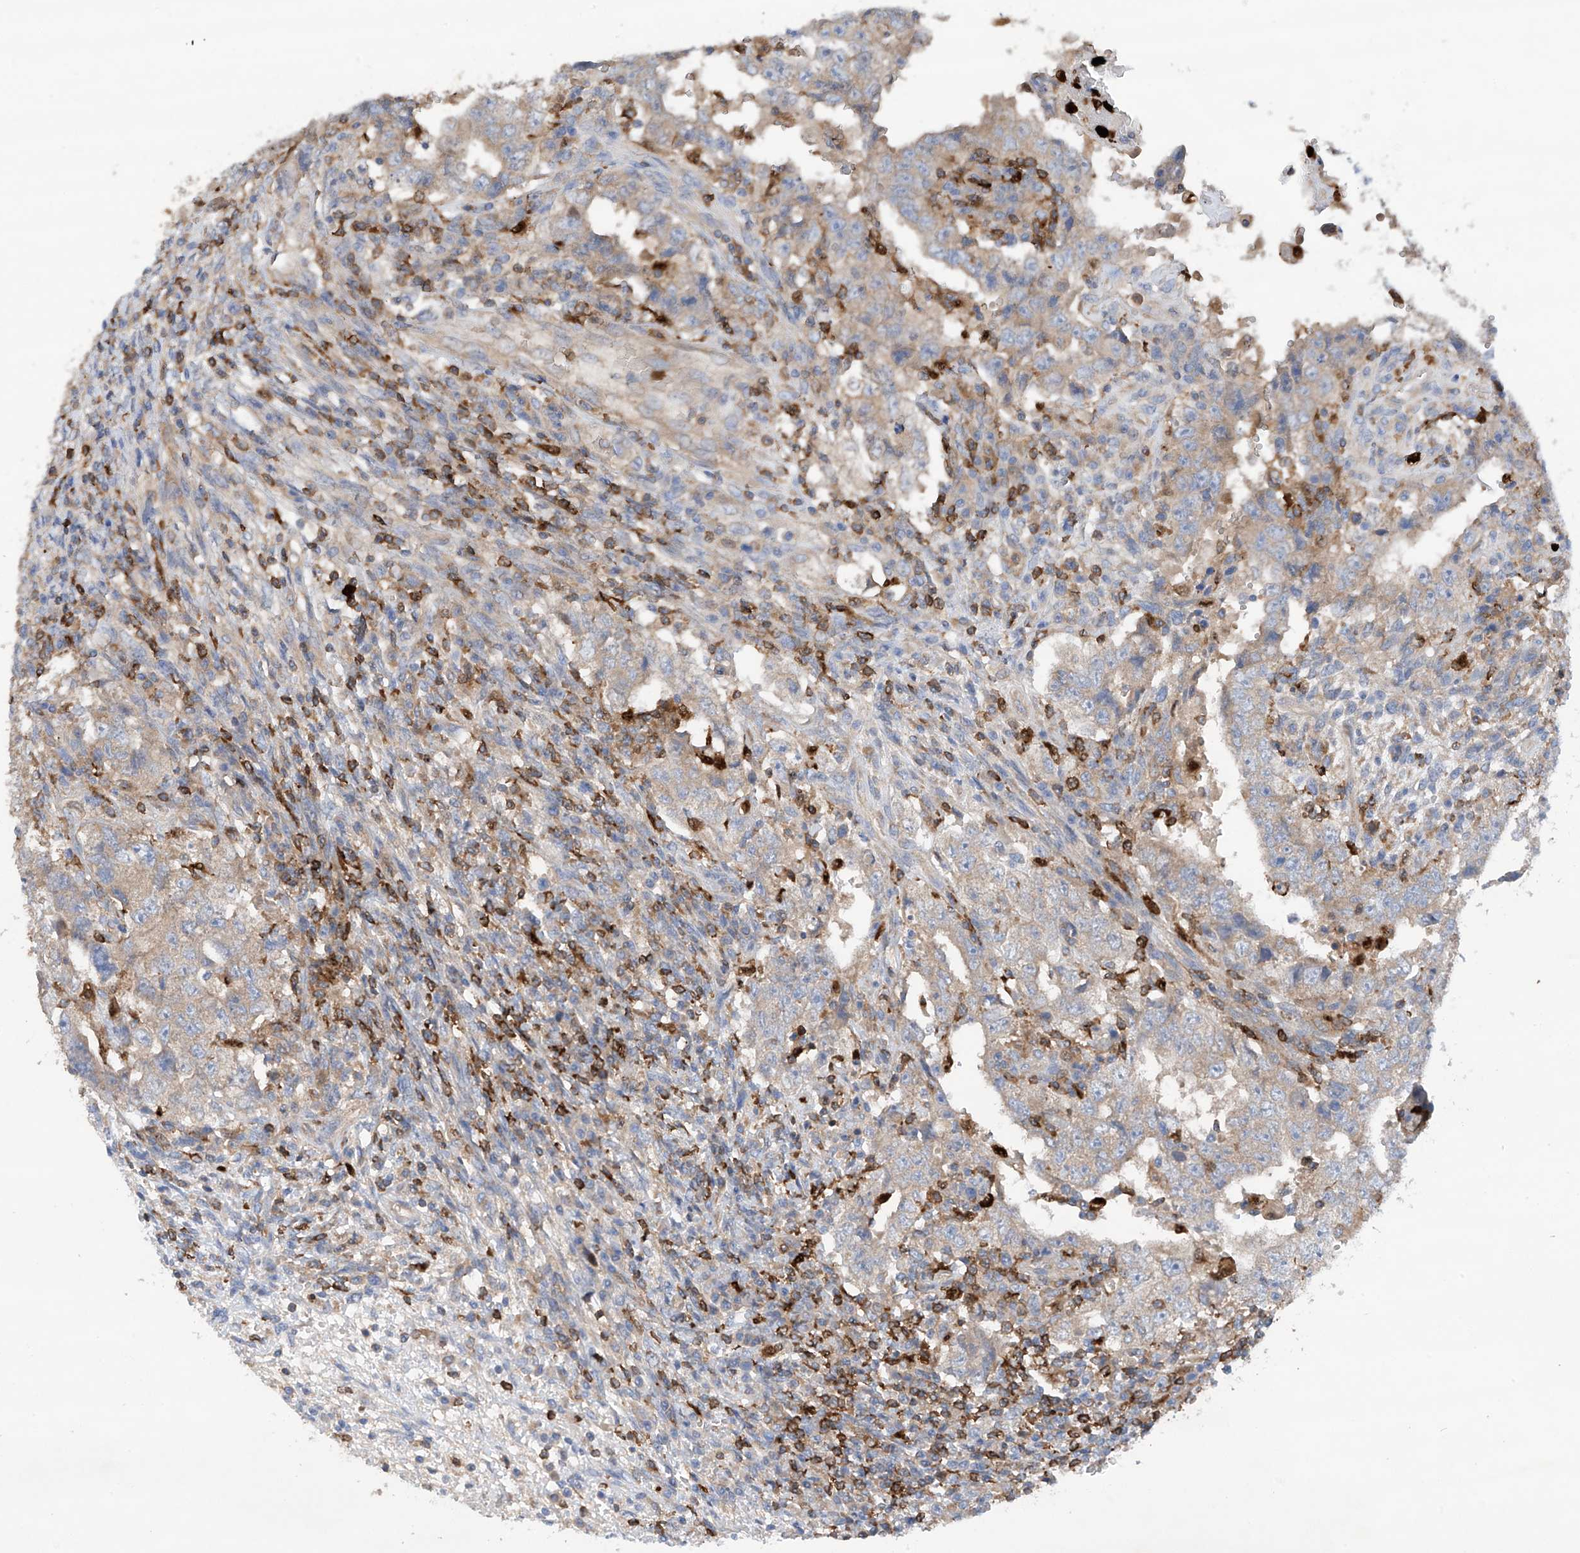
{"staining": {"intensity": "weak", "quantity": "25%-75%", "location": "cytoplasmic/membranous"}, "tissue": "testis cancer", "cell_type": "Tumor cells", "image_type": "cancer", "snomed": [{"axis": "morphology", "description": "Carcinoma, Embryonal, NOS"}, {"axis": "topography", "description": "Testis"}], "caption": "An image of human testis cancer stained for a protein displays weak cytoplasmic/membranous brown staining in tumor cells. The protein of interest is stained brown, and the nuclei are stained in blue (DAB IHC with brightfield microscopy, high magnification).", "gene": "PHACTR2", "patient": {"sex": "male", "age": 26}}